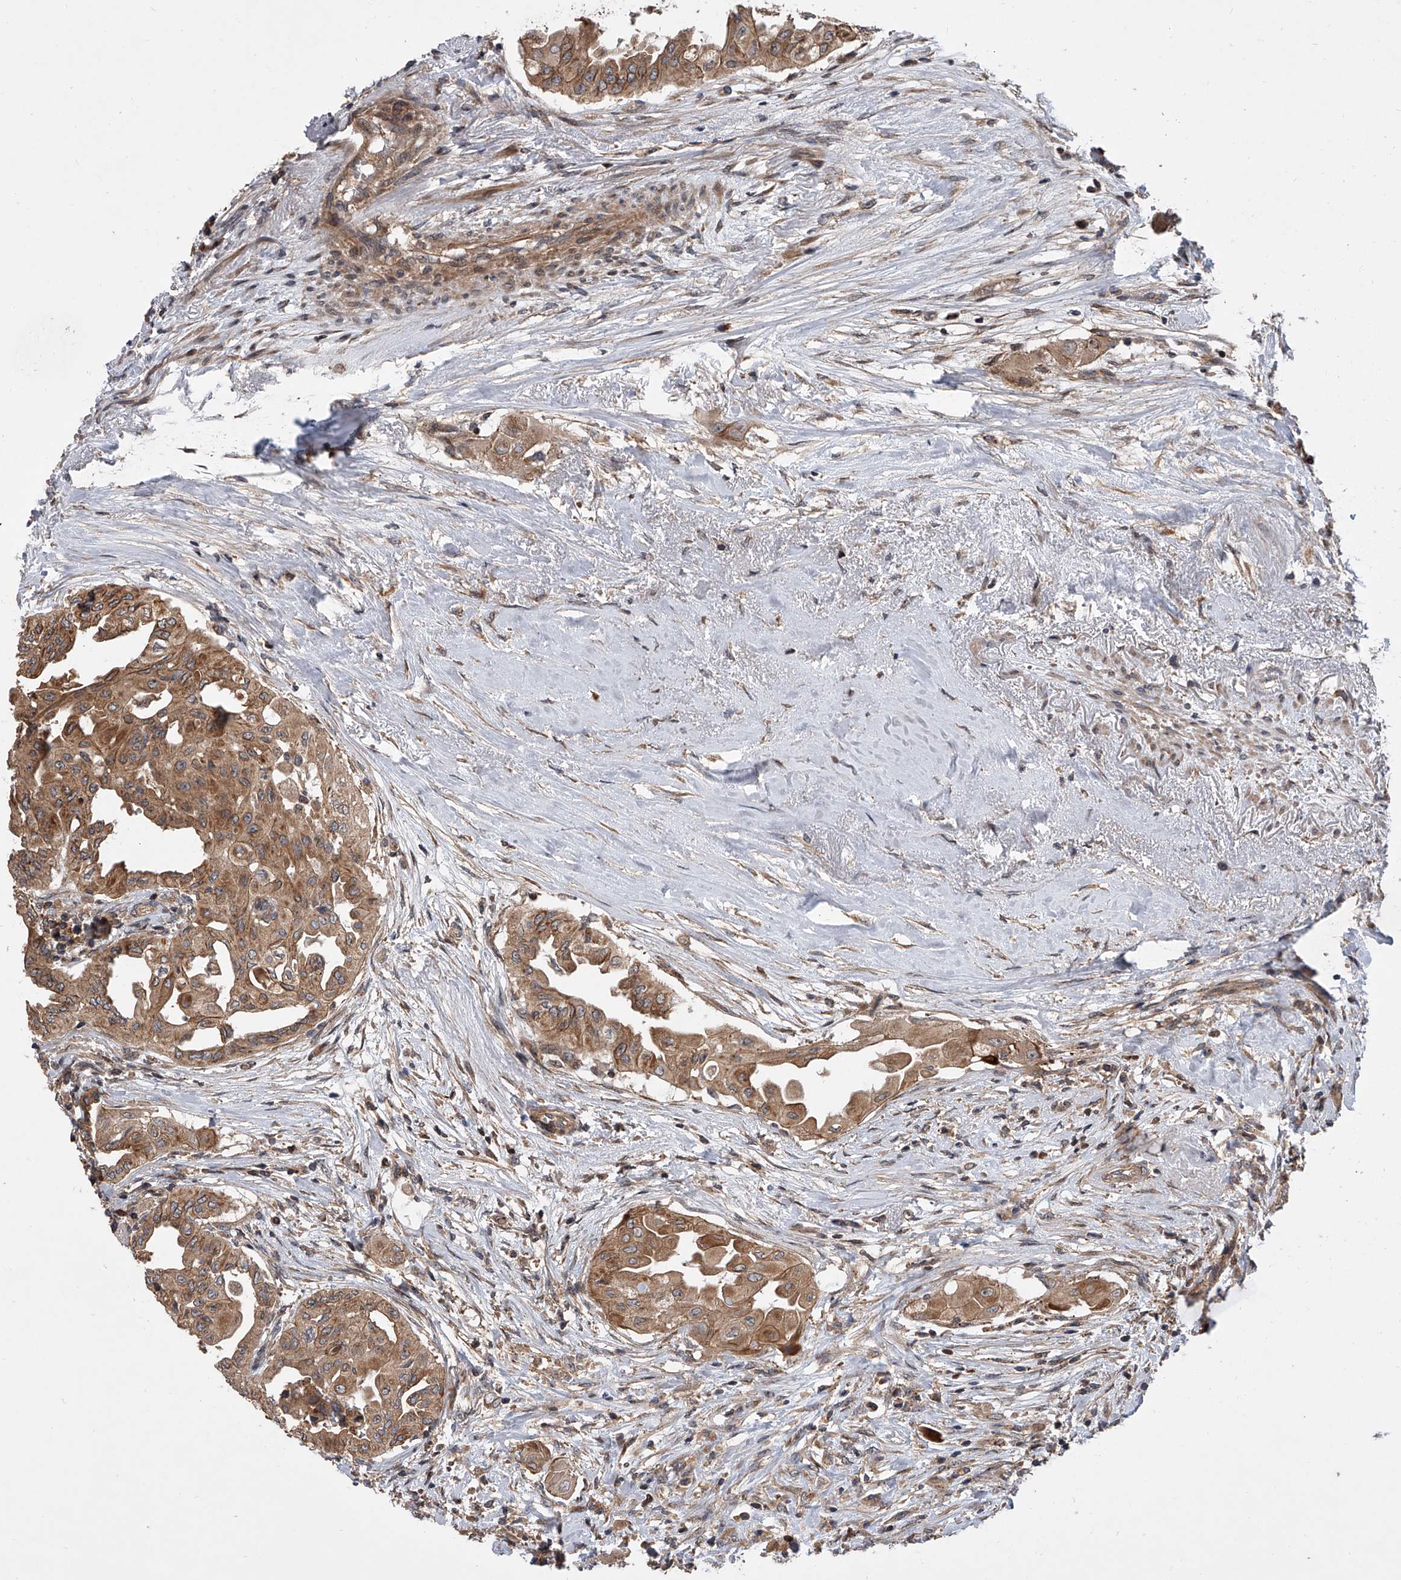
{"staining": {"intensity": "moderate", "quantity": ">75%", "location": "cytoplasmic/membranous"}, "tissue": "thyroid cancer", "cell_type": "Tumor cells", "image_type": "cancer", "snomed": [{"axis": "morphology", "description": "Papillary adenocarcinoma, NOS"}, {"axis": "topography", "description": "Thyroid gland"}], "caption": "Tumor cells show medium levels of moderate cytoplasmic/membranous expression in about >75% of cells in human thyroid cancer (papillary adenocarcinoma).", "gene": "USP47", "patient": {"sex": "female", "age": 59}}